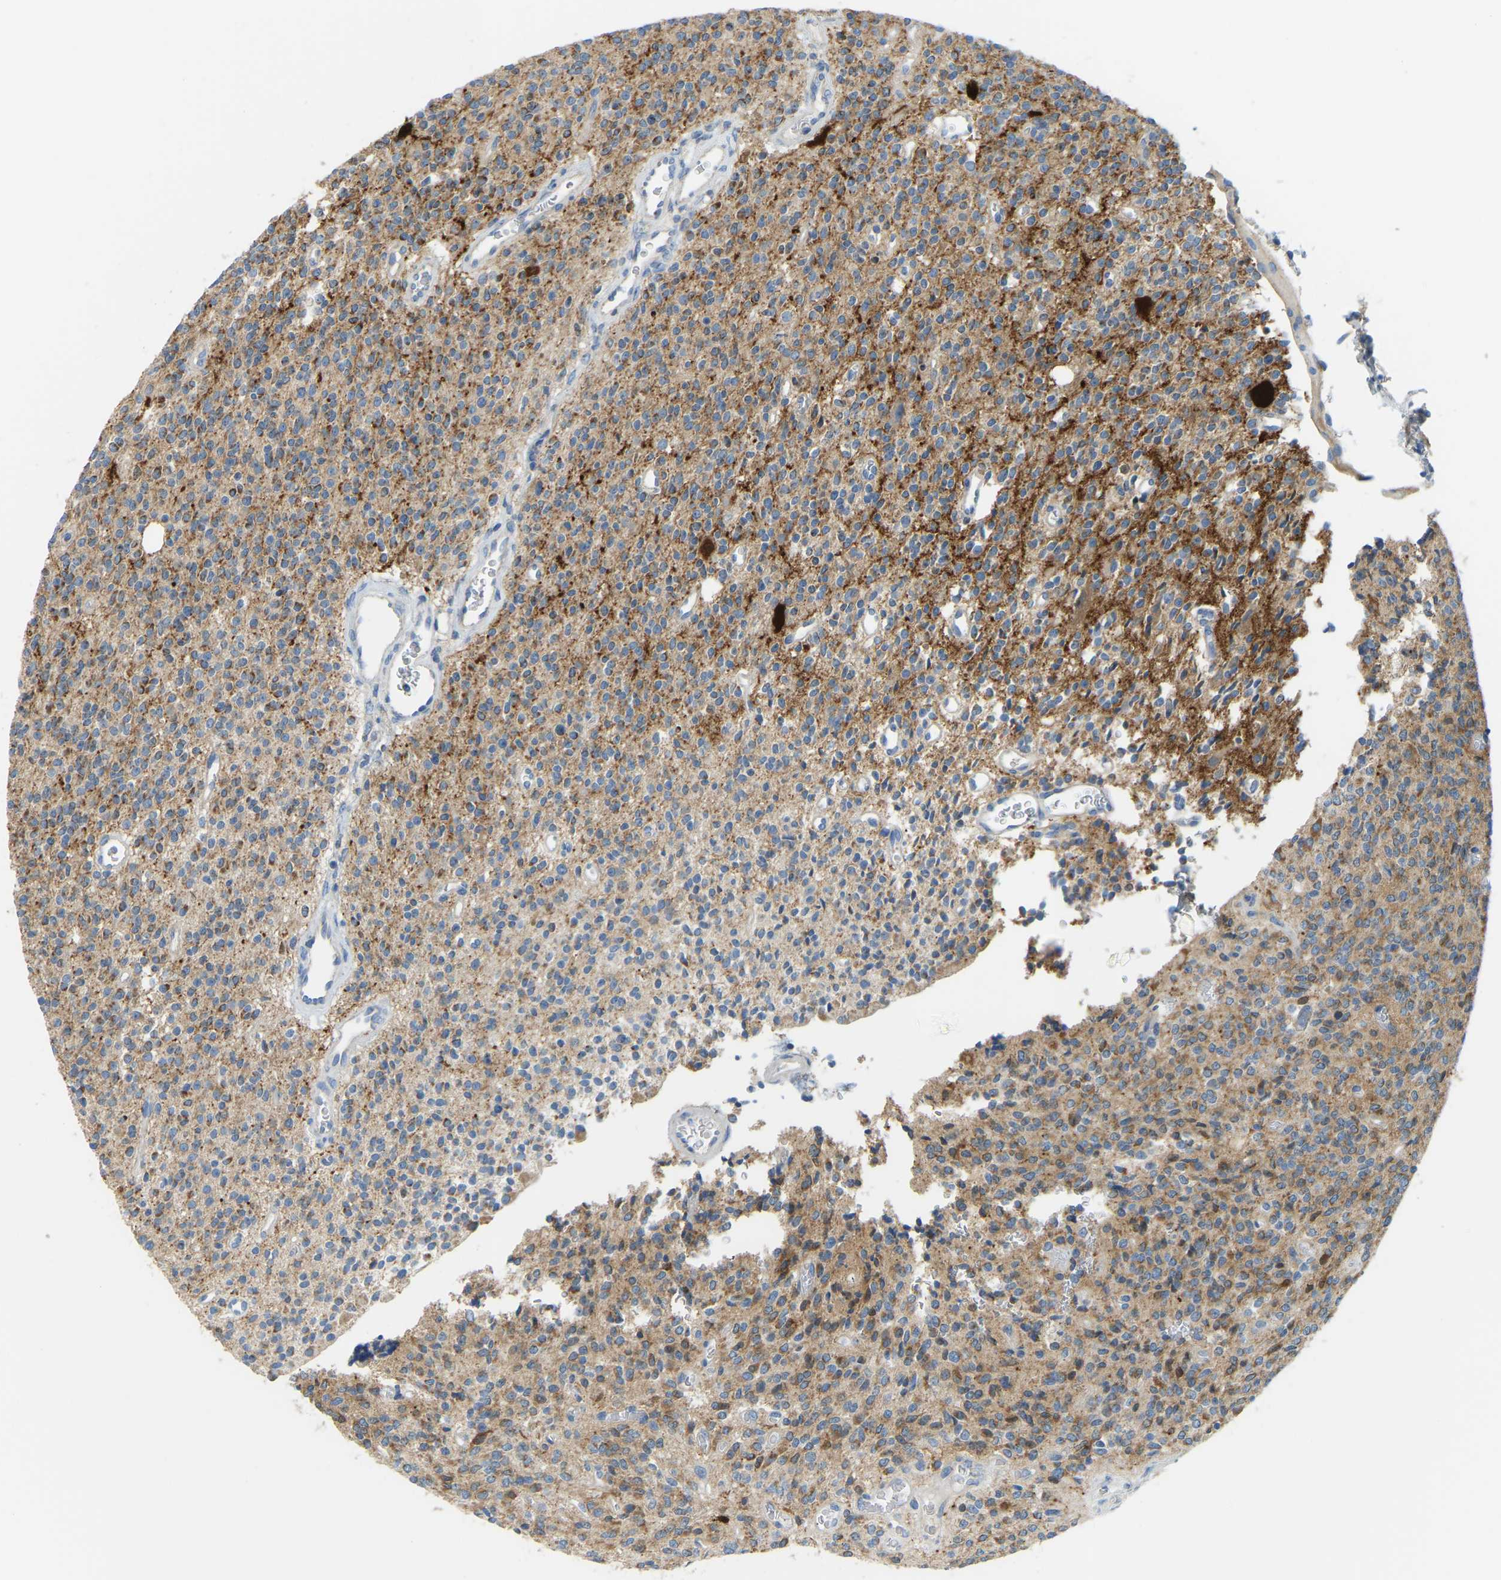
{"staining": {"intensity": "moderate", "quantity": ">75%", "location": "cytoplasmic/membranous"}, "tissue": "glioma", "cell_type": "Tumor cells", "image_type": "cancer", "snomed": [{"axis": "morphology", "description": "Glioma, malignant, High grade"}, {"axis": "topography", "description": "Brain"}], "caption": "This histopathology image displays malignant high-grade glioma stained with immunohistochemistry to label a protein in brown. The cytoplasmic/membranous of tumor cells show moderate positivity for the protein. Nuclei are counter-stained blue.", "gene": "GDA", "patient": {"sex": "male", "age": 34}}